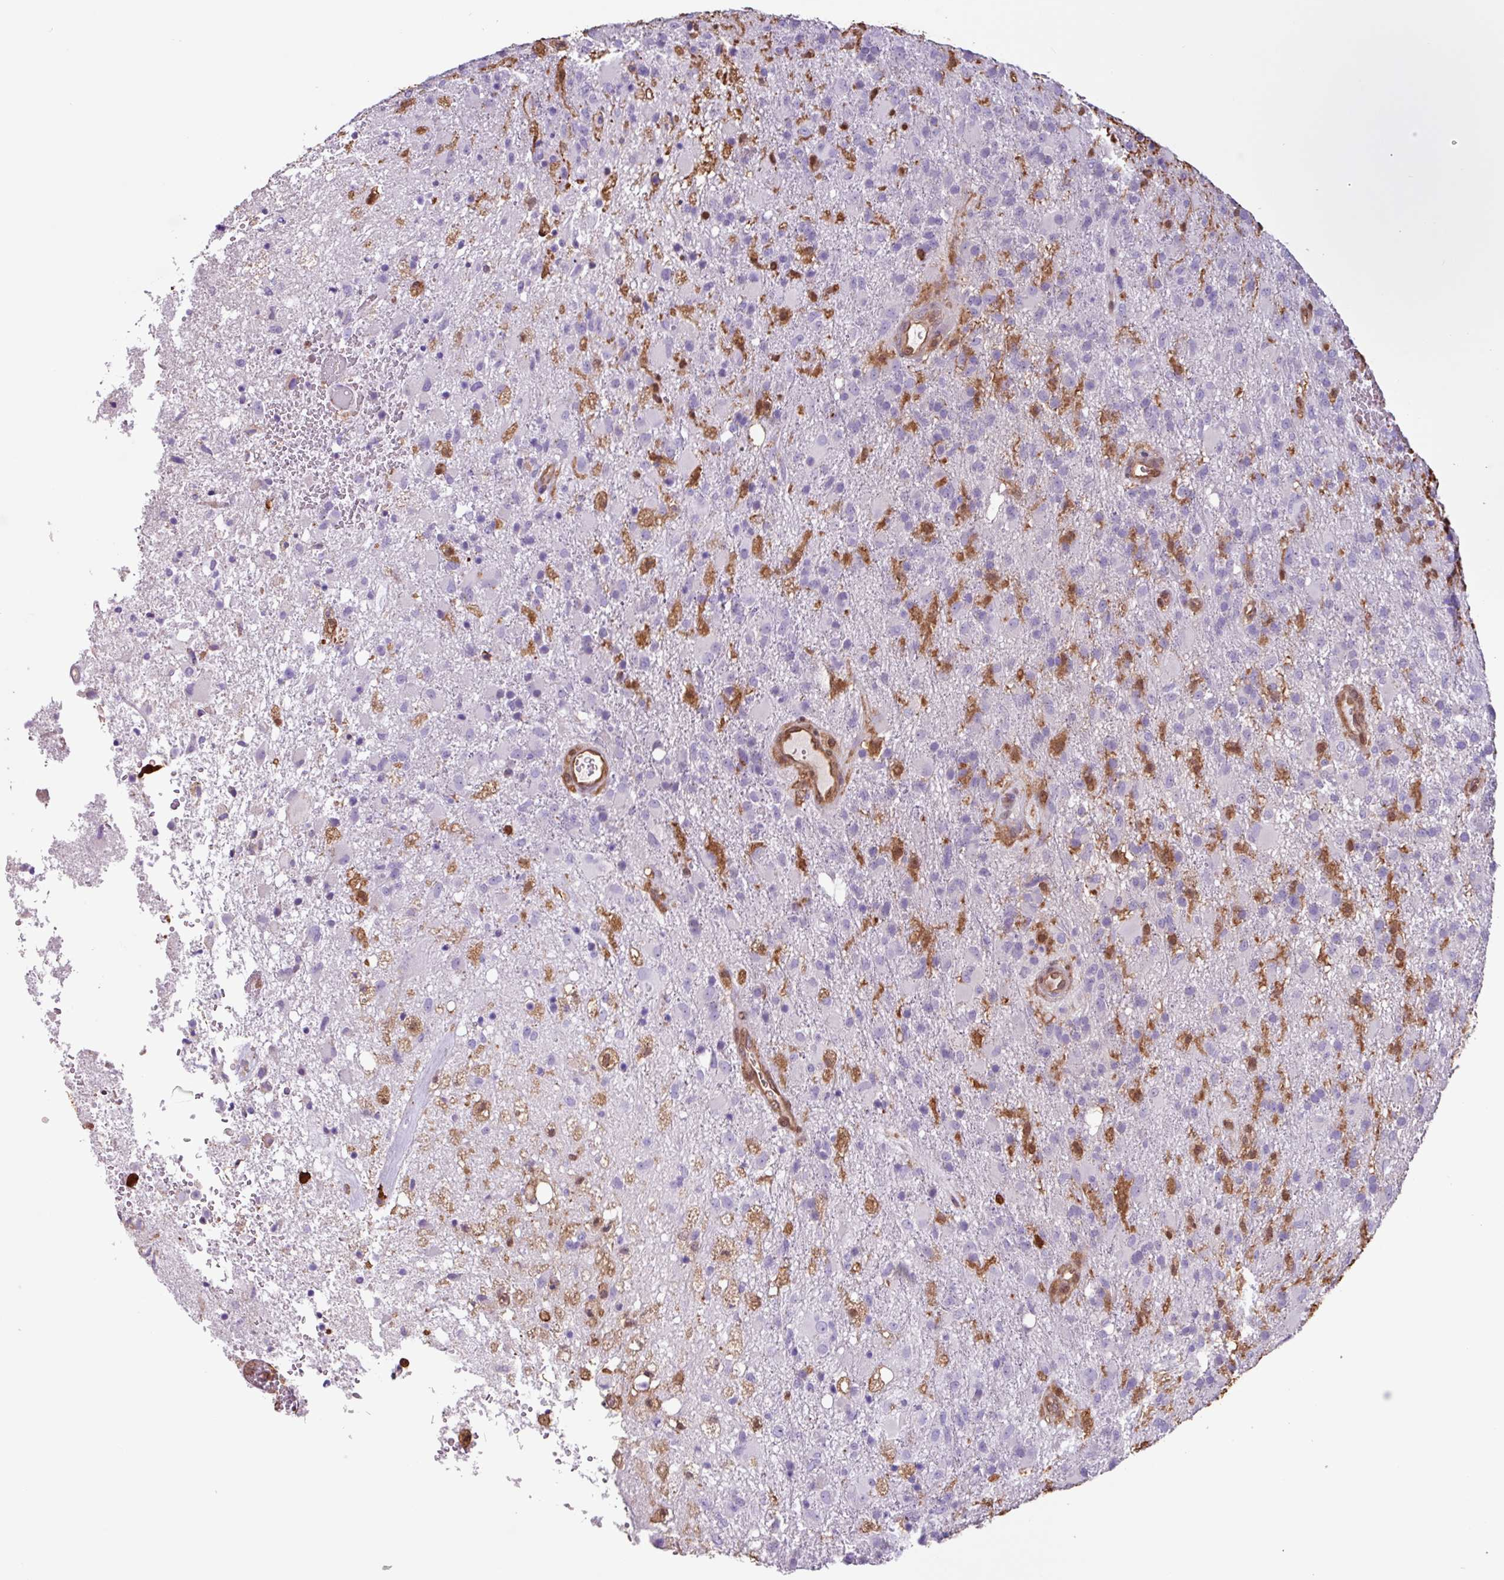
{"staining": {"intensity": "negative", "quantity": "none", "location": "none"}, "tissue": "glioma", "cell_type": "Tumor cells", "image_type": "cancer", "snomed": [{"axis": "morphology", "description": "Glioma, malignant, High grade"}, {"axis": "topography", "description": "Brain"}], "caption": "IHC micrograph of neoplastic tissue: malignant glioma (high-grade) stained with DAB (3,3'-diaminobenzidine) displays no significant protein expression in tumor cells.", "gene": "ARHGDIB", "patient": {"sex": "female", "age": 74}}